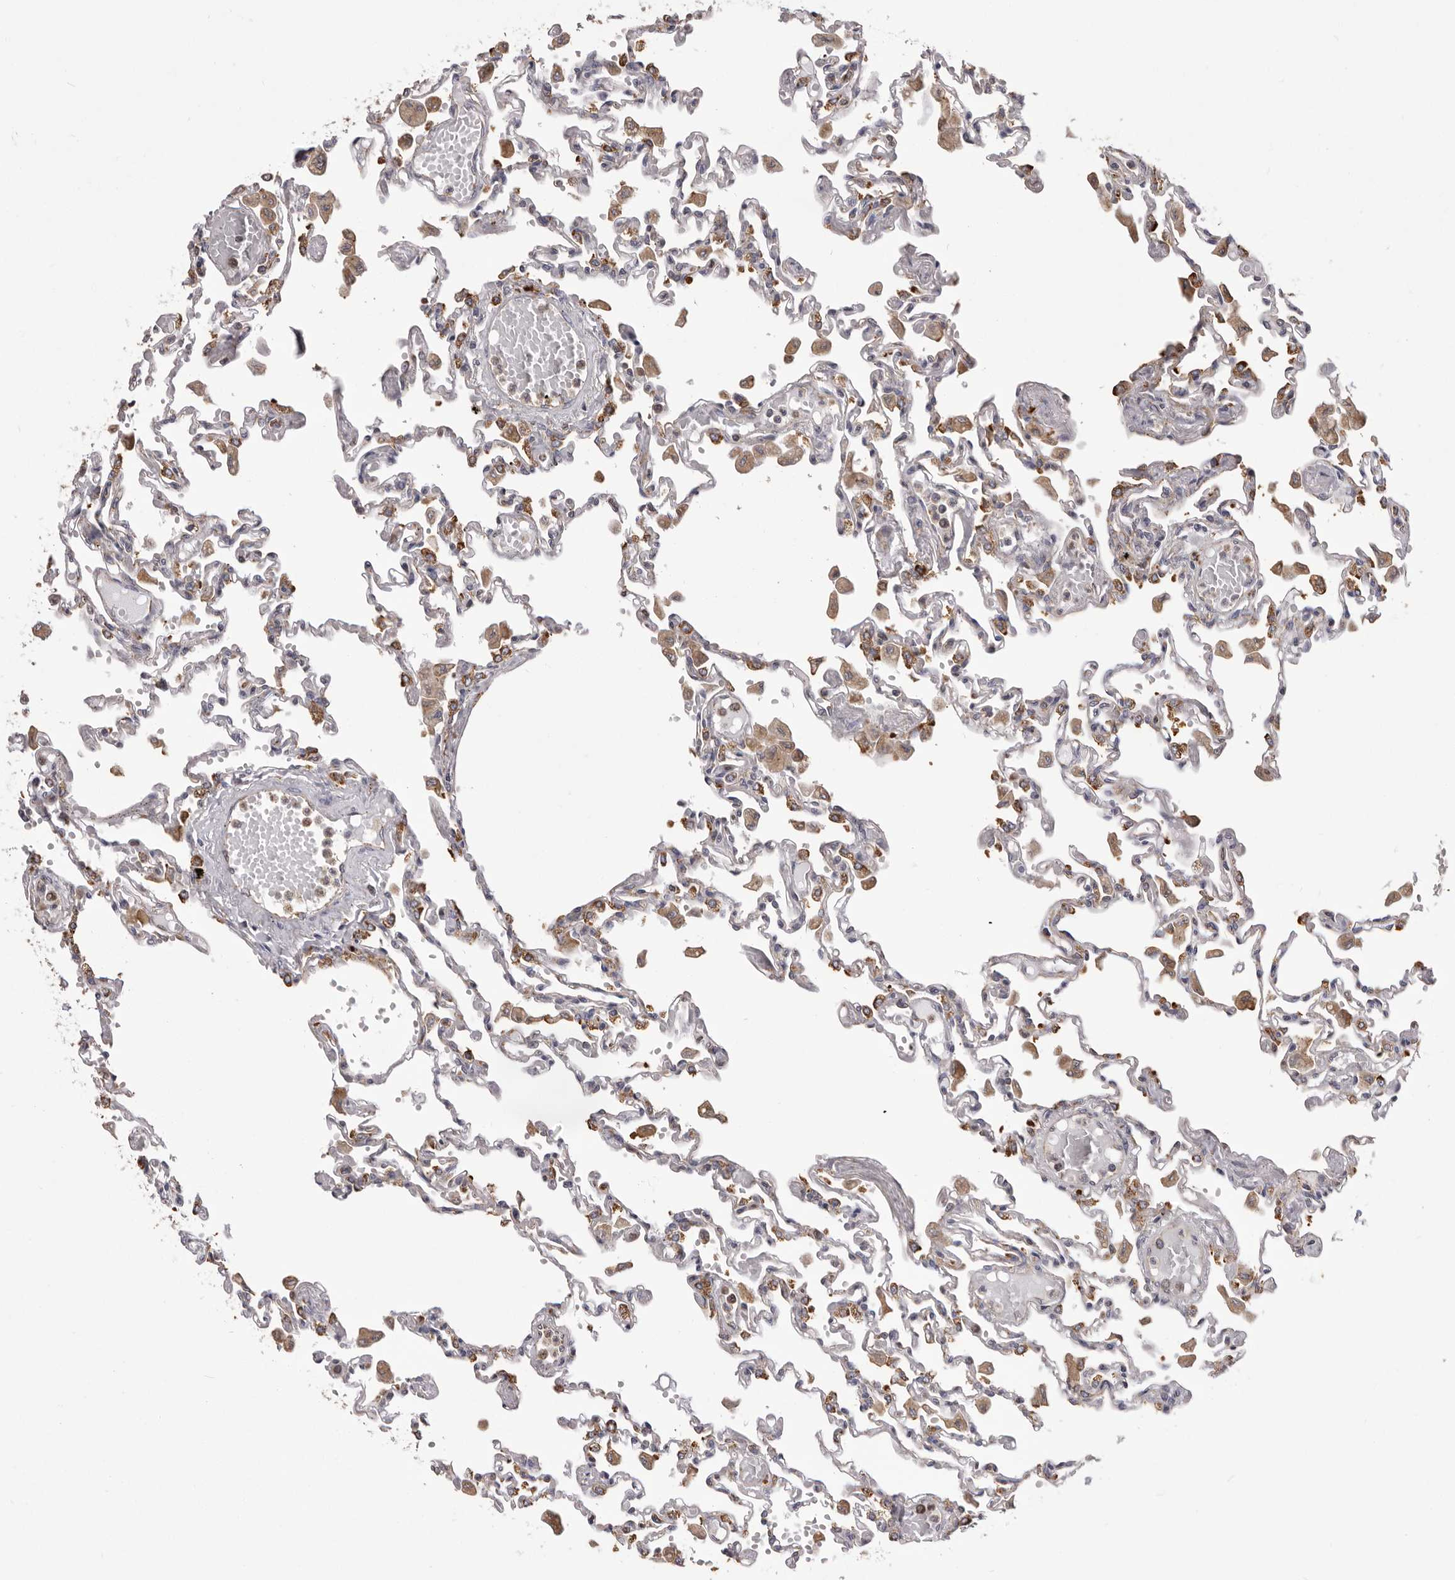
{"staining": {"intensity": "moderate", "quantity": "<25%", "location": "cytoplasmic/membranous"}, "tissue": "lung", "cell_type": "Alveolar cells", "image_type": "normal", "snomed": [{"axis": "morphology", "description": "Normal tissue, NOS"}, {"axis": "topography", "description": "Bronchus"}, {"axis": "topography", "description": "Lung"}], "caption": "Human lung stained for a protein (brown) exhibits moderate cytoplasmic/membranous positive staining in approximately <25% of alveolar cells.", "gene": "QRSL1", "patient": {"sex": "female", "age": 49}}